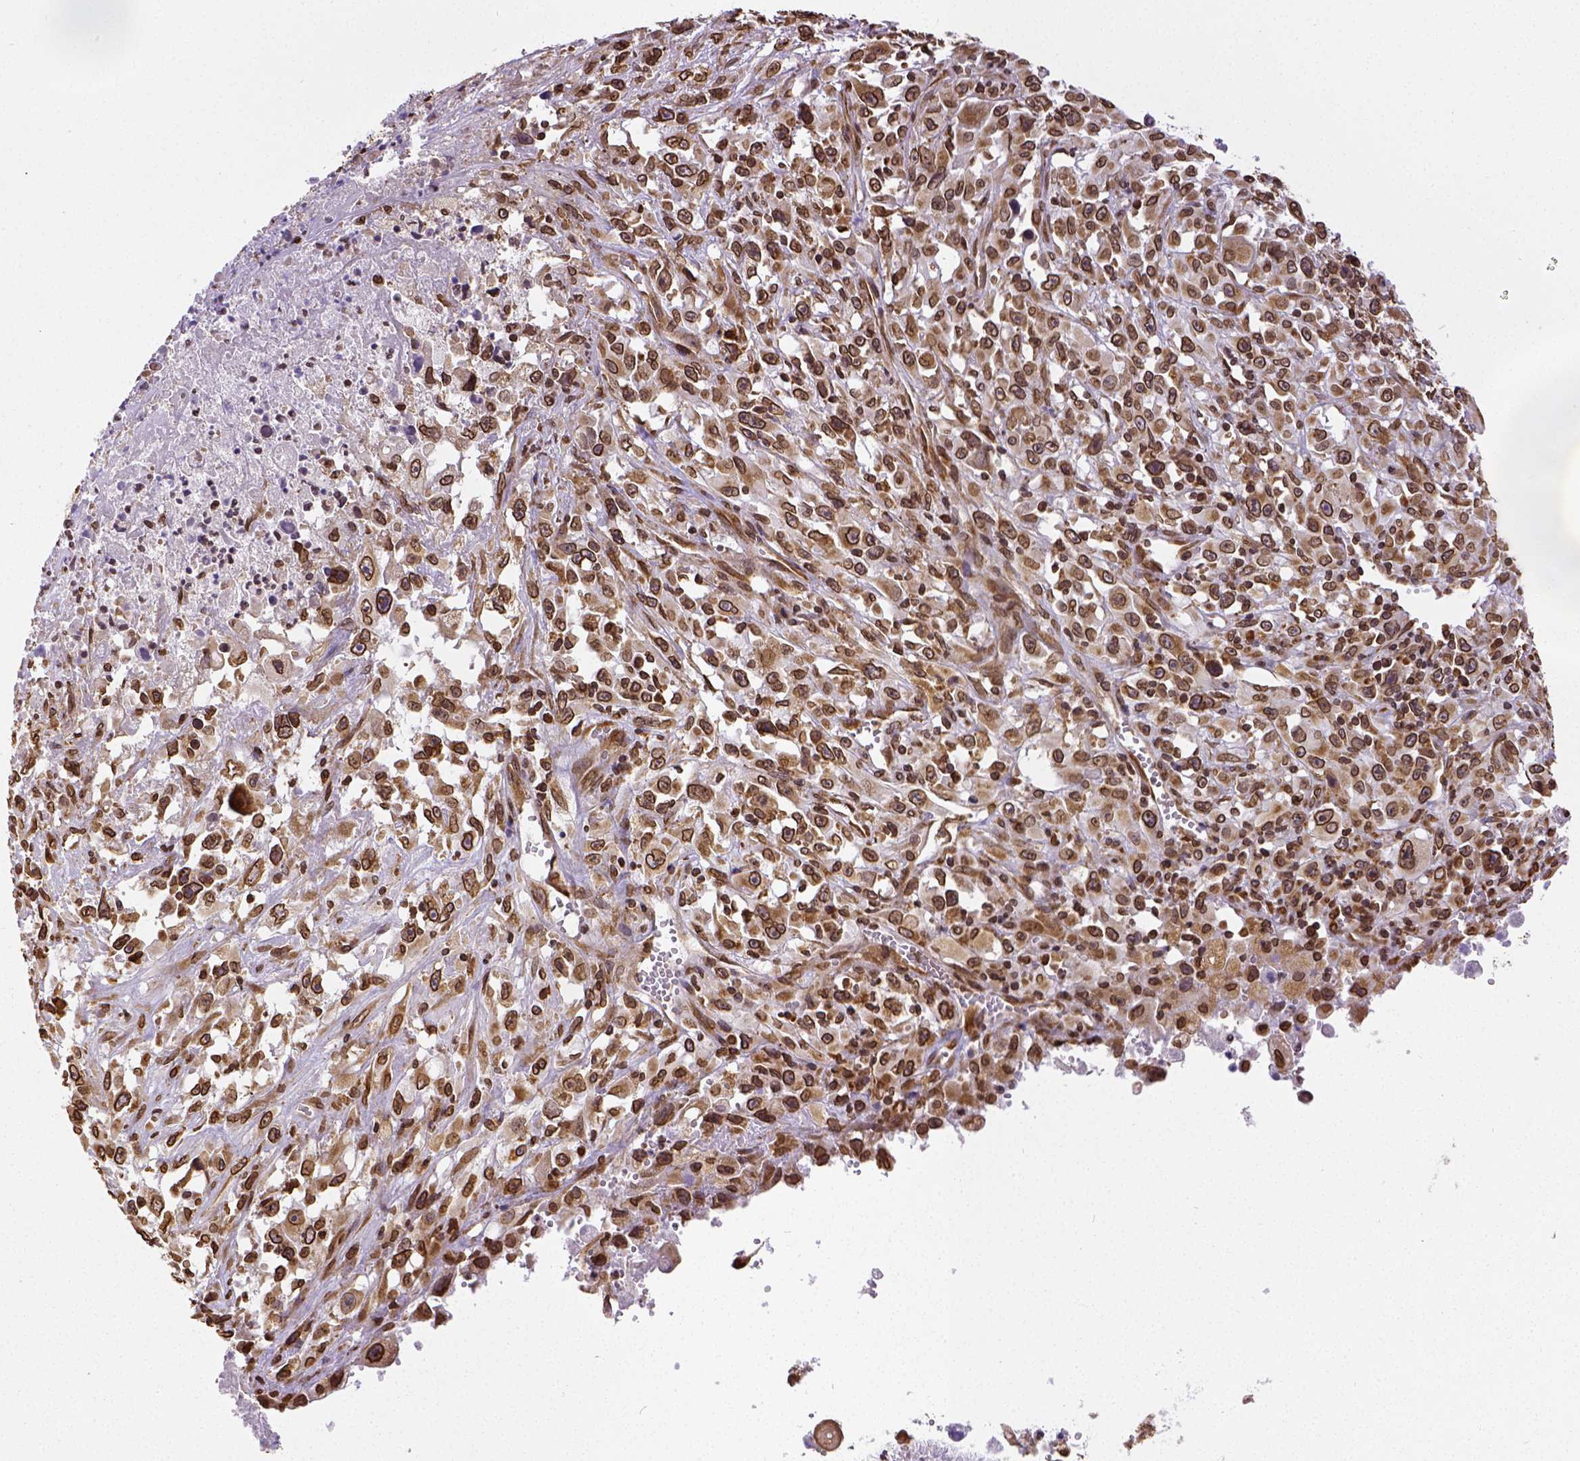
{"staining": {"intensity": "strong", "quantity": ">75%", "location": "cytoplasmic/membranous,nuclear"}, "tissue": "melanoma", "cell_type": "Tumor cells", "image_type": "cancer", "snomed": [{"axis": "morphology", "description": "Malignant melanoma, Metastatic site"}, {"axis": "topography", "description": "Soft tissue"}], "caption": "Approximately >75% of tumor cells in malignant melanoma (metastatic site) display strong cytoplasmic/membranous and nuclear protein staining as visualized by brown immunohistochemical staining.", "gene": "MTDH", "patient": {"sex": "male", "age": 50}}